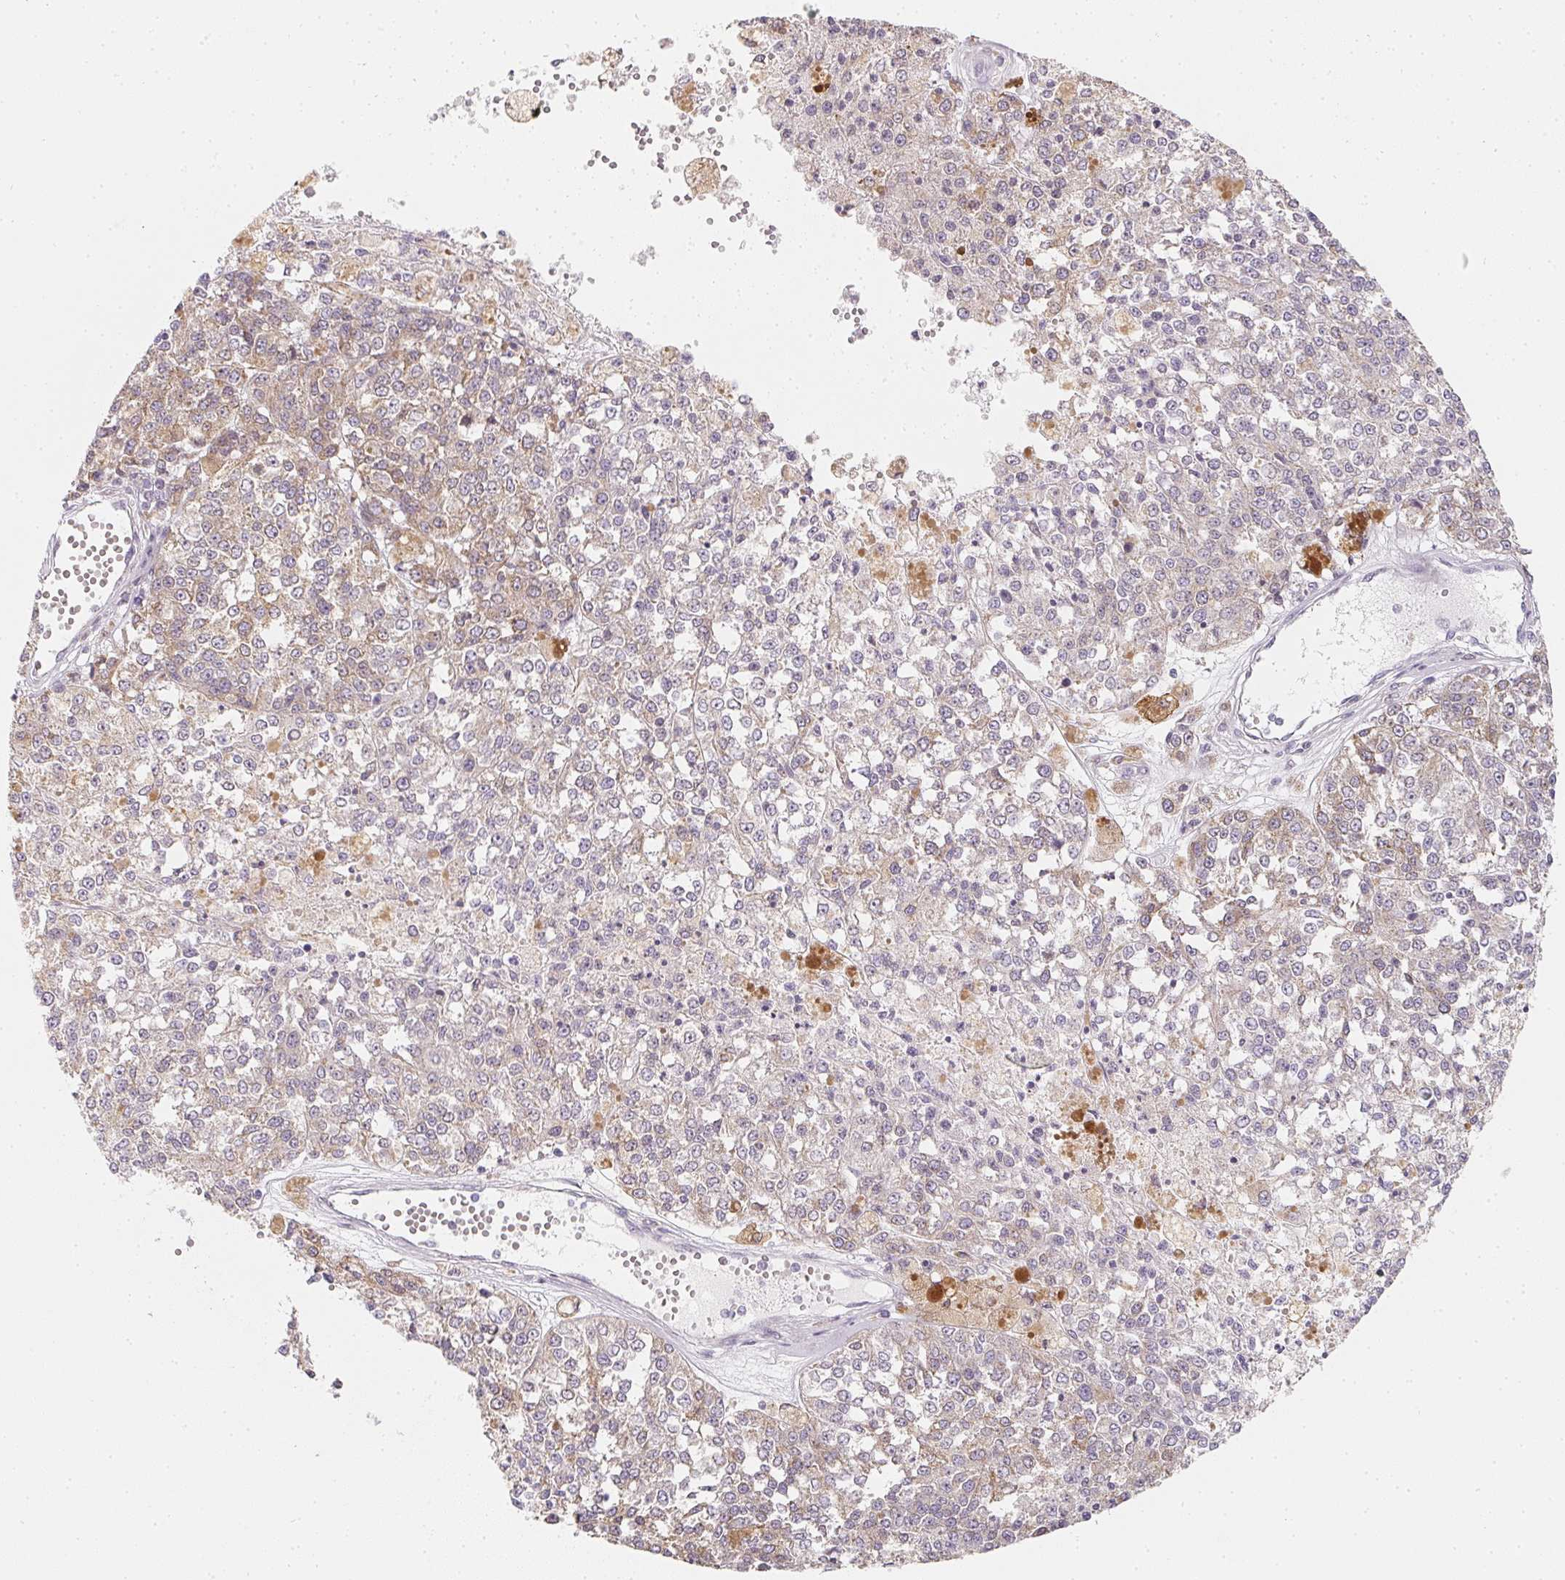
{"staining": {"intensity": "weak", "quantity": "25%-75%", "location": "cytoplasmic/membranous"}, "tissue": "melanoma", "cell_type": "Tumor cells", "image_type": "cancer", "snomed": [{"axis": "morphology", "description": "Malignant melanoma, Metastatic site"}, {"axis": "topography", "description": "Lymph node"}], "caption": "Weak cytoplasmic/membranous expression is identified in approximately 25%-75% of tumor cells in malignant melanoma (metastatic site).", "gene": "SOAT1", "patient": {"sex": "female", "age": 64}}